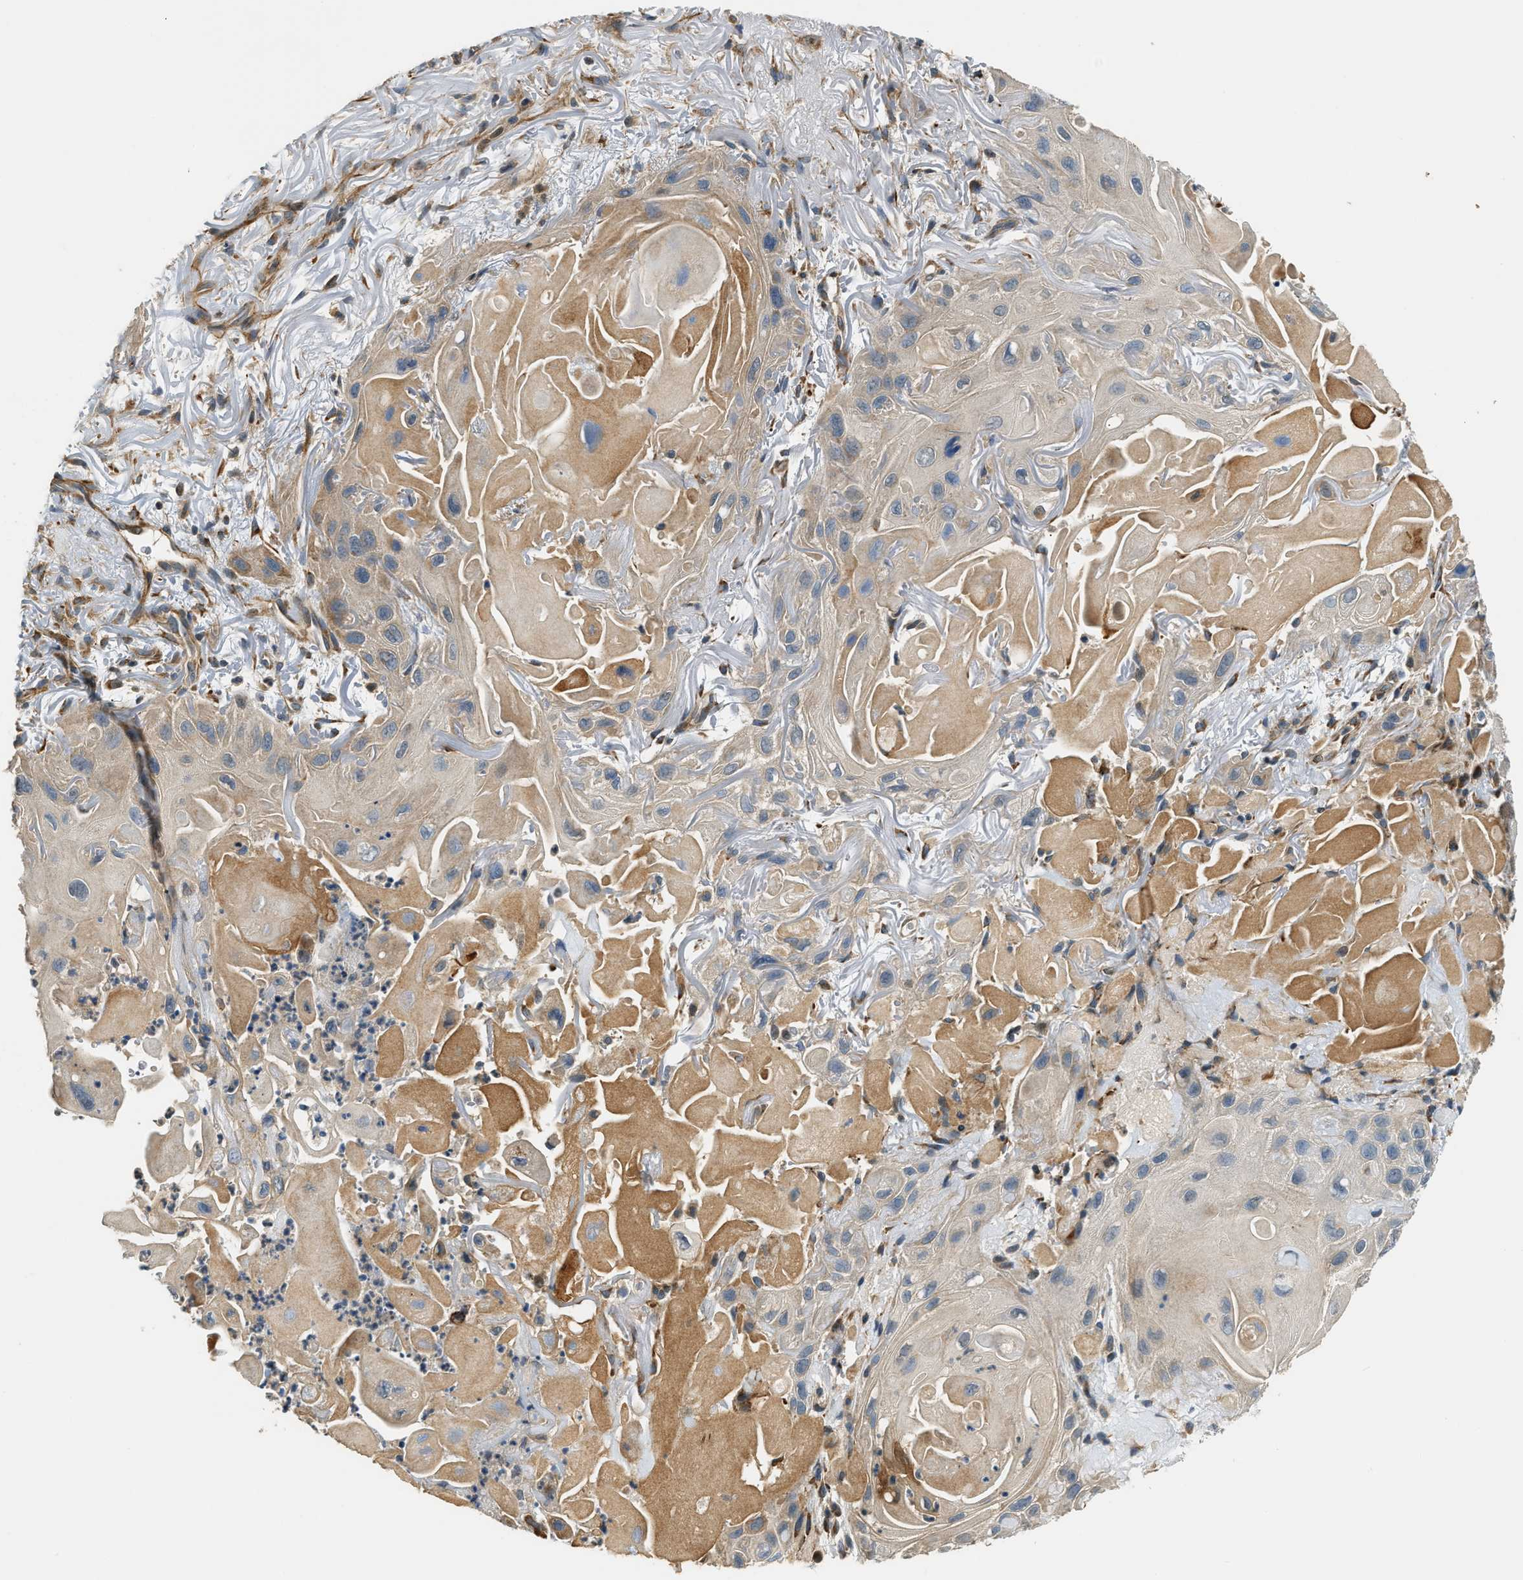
{"staining": {"intensity": "weak", "quantity": "25%-75%", "location": "cytoplasmic/membranous"}, "tissue": "skin cancer", "cell_type": "Tumor cells", "image_type": "cancer", "snomed": [{"axis": "morphology", "description": "Squamous cell carcinoma, NOS"}, {"axis": "topography", "description": "Skin"}], "caption": "Skin squamous cell carcinoma was stained to show a protein in brown. There is low levels of weak cytoplasmic/membranous staining in approximately 25%-75% of tumor cells. Immunohistochemistry stains the protein in brown and the nuclei are stained blue.", "gene": "ALOX12", "patient": {"sex": "female", "age": 77}}